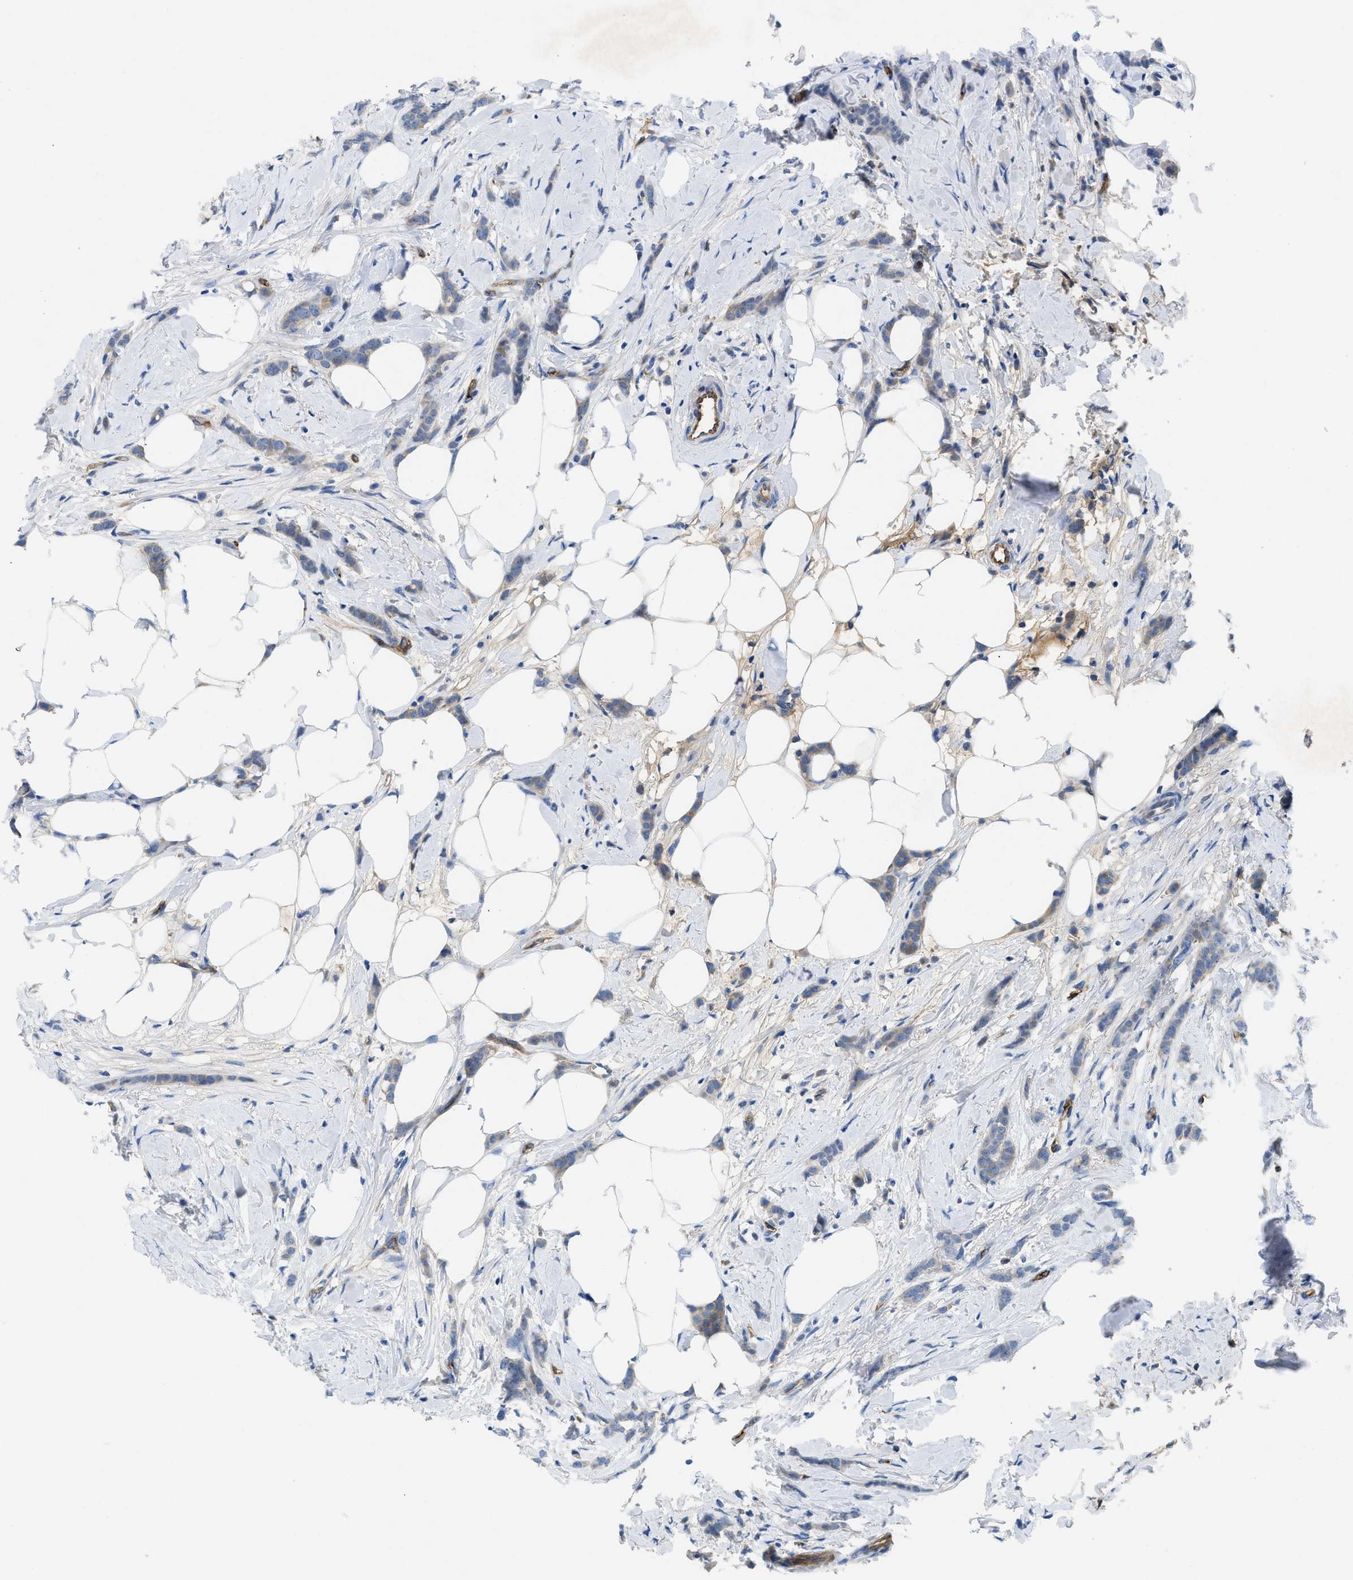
{"staining": {"intensity": "weak", "quantity": "25%-75%", "location": "cytoplasmic/membranous"}, "tissue": "breast cancer", "cell_type": "Tumor cells", "image_type": "cancer", "snomed": [{"axis": "morphology", "description": "Lobular carcinoma, in situ"}, {"axis": "morphology", "description": "Lobular carcinoma"}, {"axis": "topography", "description": "Breast"}], "caption": "DAB immunohistochemical staining of human lobular carcinoma in situ (breast) demonstrates weak cytoplasmic/membranous protein staining in about 25%-75% of tumor cells.", "gene": "SPEG", "patient": {"sex": "female", "age": 41}}